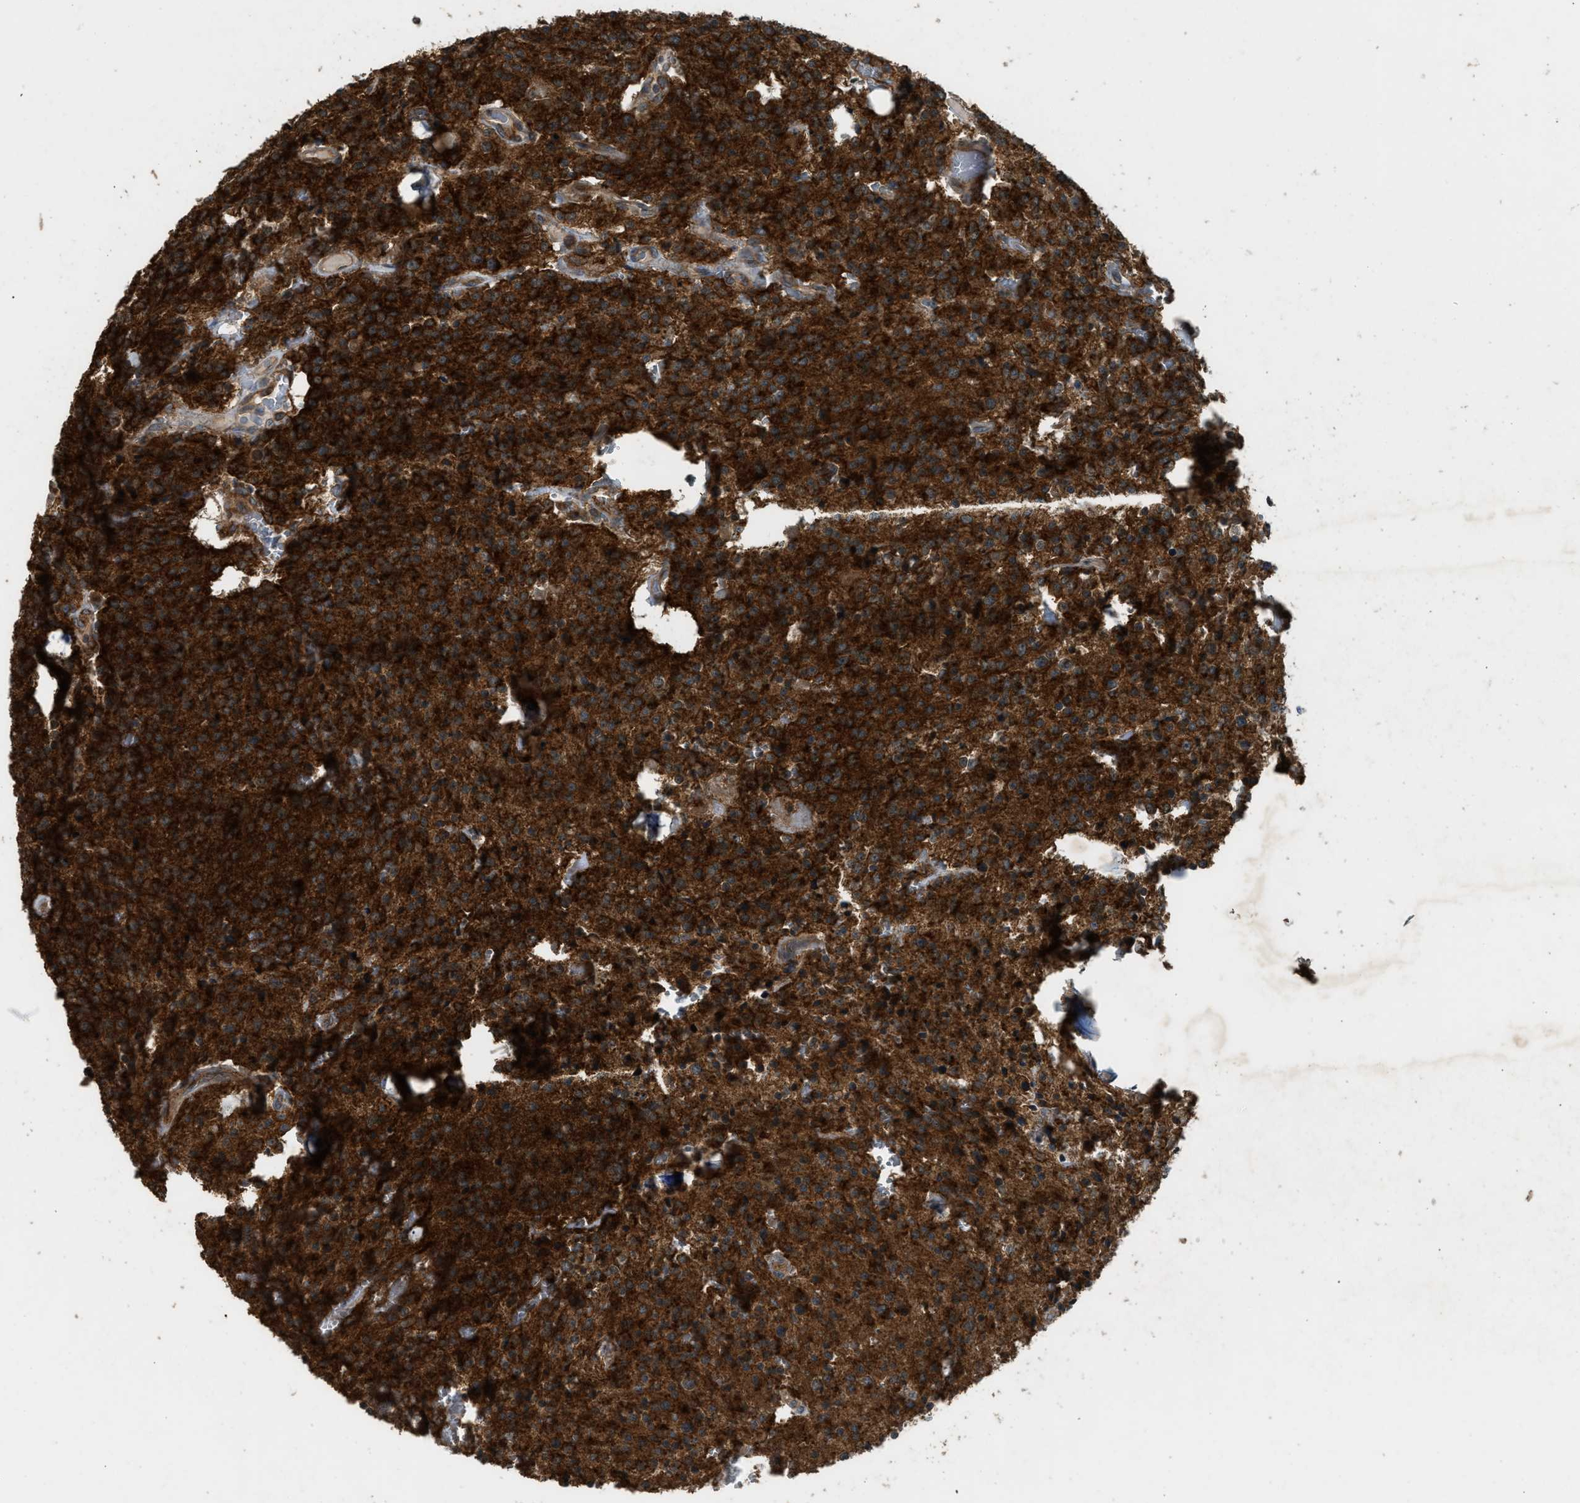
{"staining": {"intensity": "strong", "quantity": ">75%", "location": "cytoplasmic/membranous"}, "tissue": "glioma", "cell_type": "Tumor cells", "image_type": "cancer", "snomed": [{"axis": "morphology", "description": "Glioma, malignant, Low grade"}, {"axis": "topography", "description": "Brain"}], "caption": "High-power microscopy captured an immunohistochemistry photomicrograph of glioma, revealing strong cytoplasmic/membranous positivity in approximately >75% of tumor cells.", "gene": "HIP1R", "patient": {"sex": "male", "age": 58}}